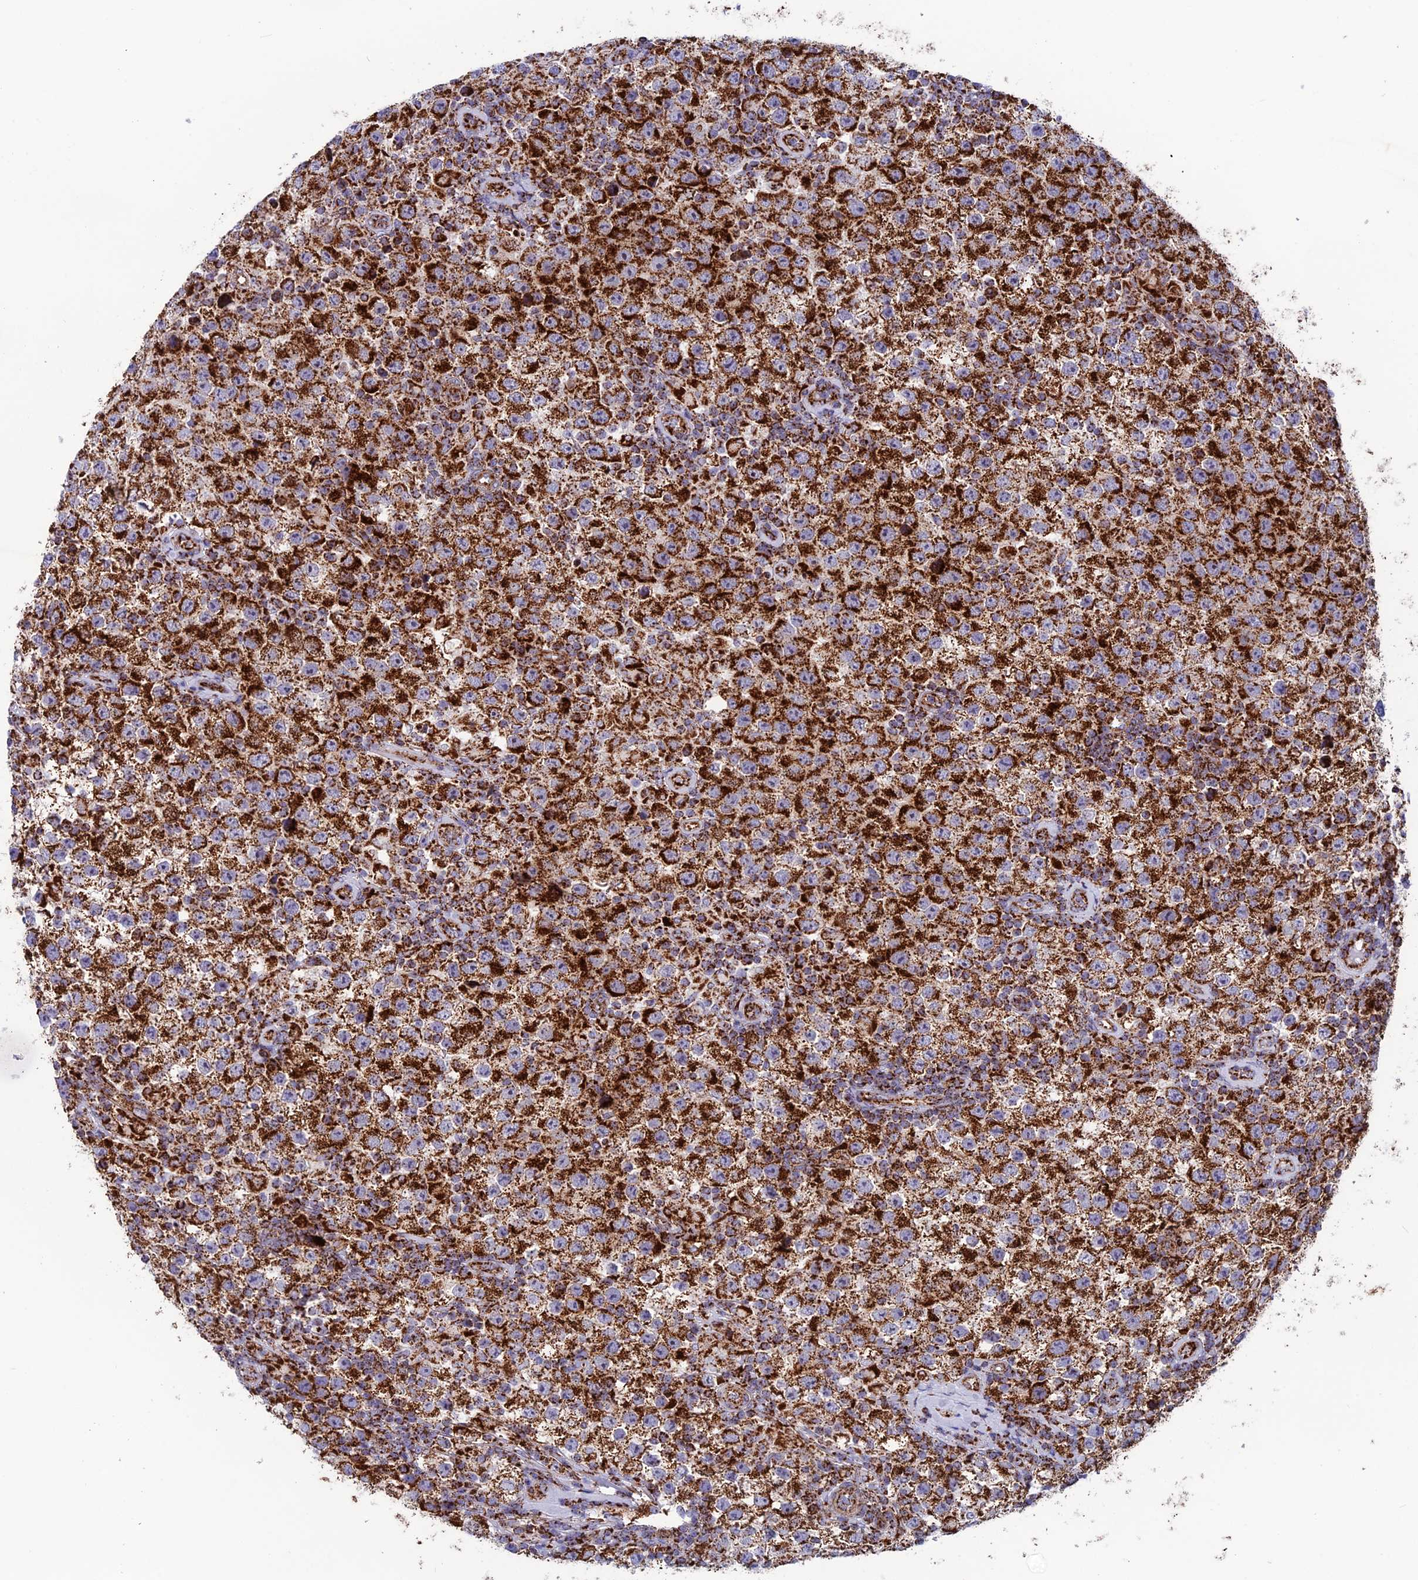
{"staining": {"intensity": "strong", "quantity": ">75%", "location": "cytoplasmic/membranous"}, "tissue": "testis cancer", "cell_type": "Tumor cells", "image_type": "cancer", "snomed": [{"axis": "morphology", "description": "Normal tissue, NOS"}, {"axis": "morphology", "description": "Urothelial carcinoma, High grade"}, {"axis": "morphology", "description": "Seminoma, NOS"}, {"axis": "morphology", "description": "Carcinoma, Embryonal, NOS"}, {"axis": "topography", "description": "Urinary bladder"}, {"axis": "topography", "description": "Testis"}], "caption": "The immunohistochemical stain highlights strong cytoplasmic/membranous positivity in tumor cells of testis cancer (embryonal carcinoma) tissue.", "gene": "MRPS18B", "patient": {"sex": "male", "age": 41}}